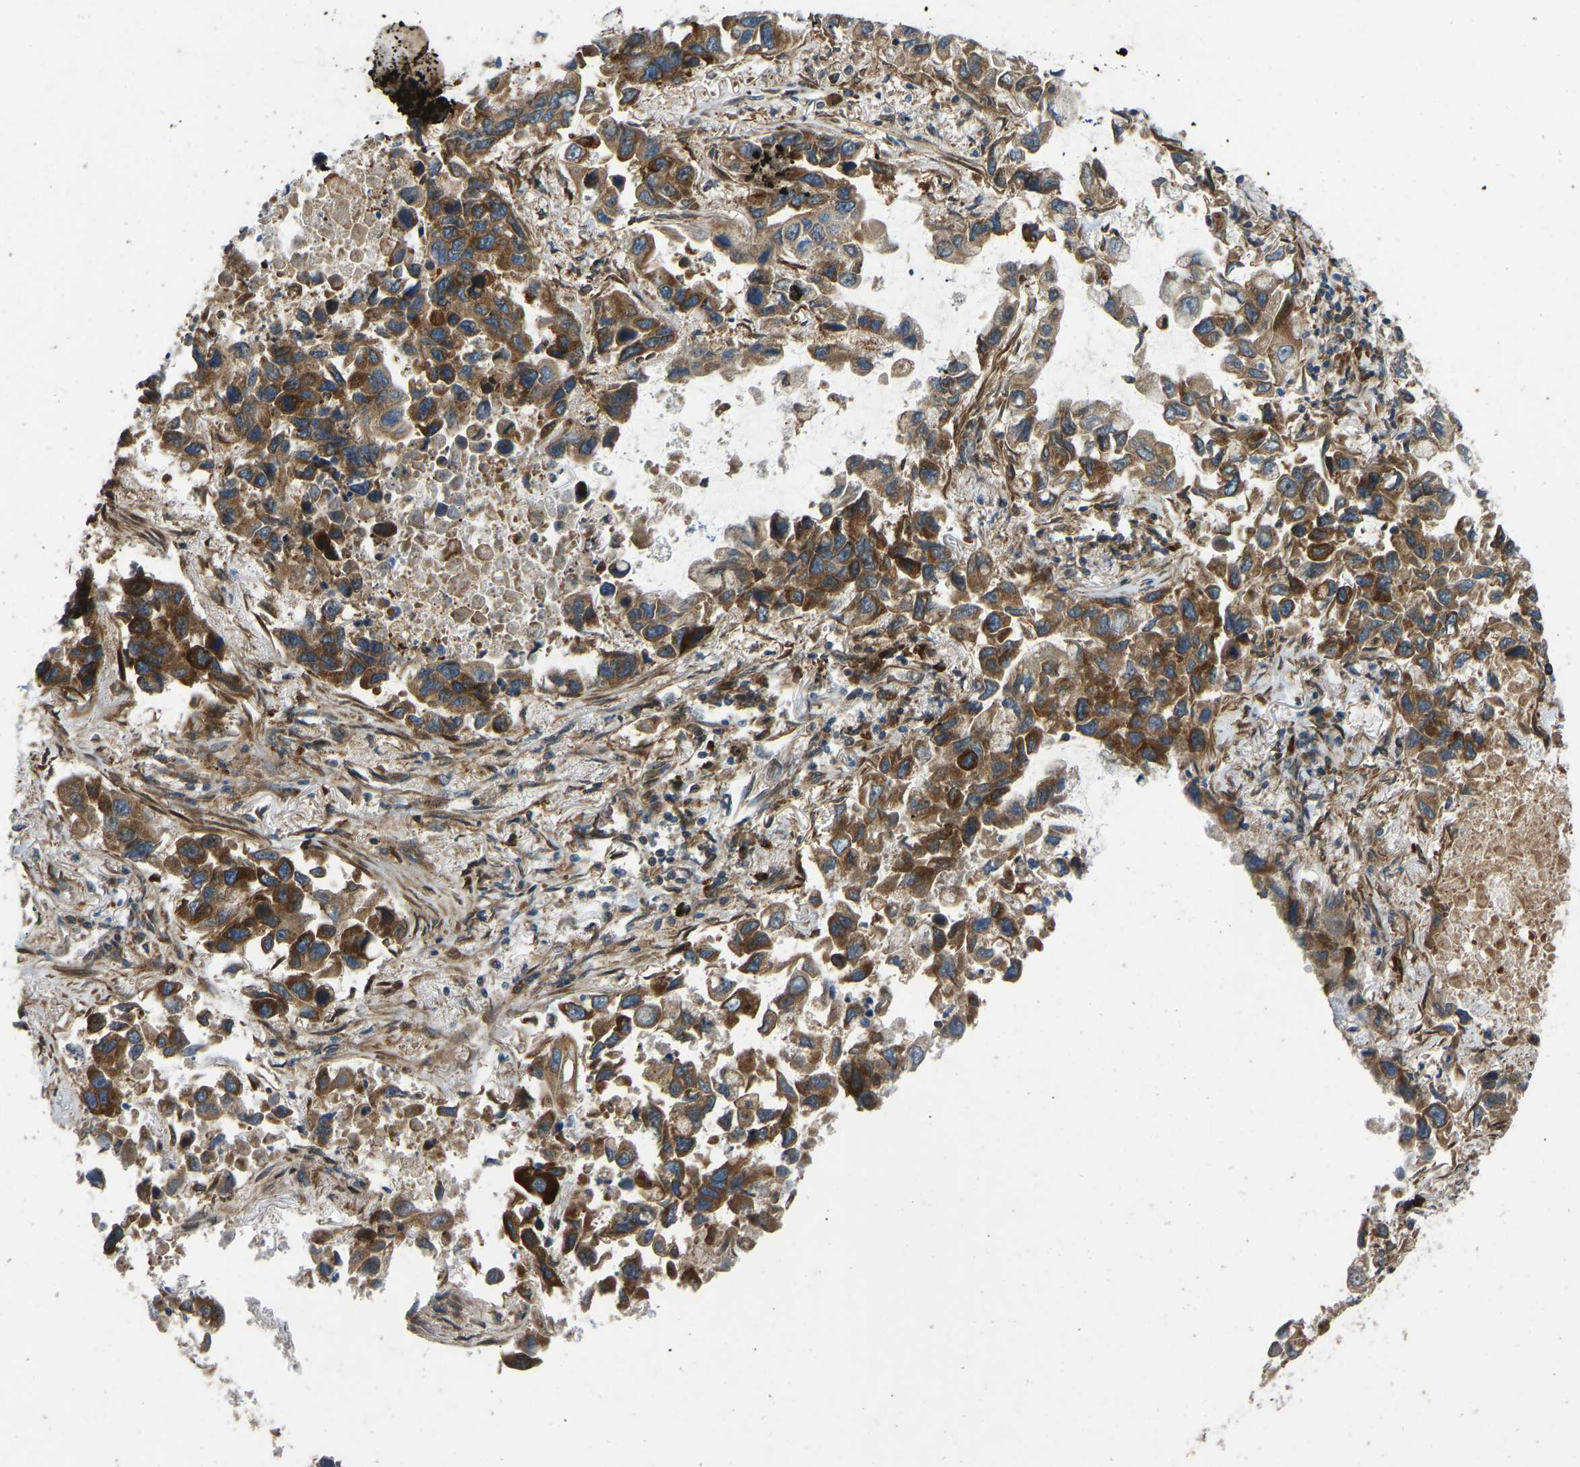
{"staining": {"intensity": "strong", "quantity": ">75%", "location": "cytoplasmic/membranous"}, "tissue": "lung cancer", "cell_type": "Tumor cells", "image_type": "cancer", "snomed": [{"axis": "morphology", "description": "Adenocarcinoma, NOS"}, {"axis": "topography", "description": "Lung"}], "caption": "This histopathology image demonstrates immunohistochemistry staining of lung cancer (adenocarcinoma), with high strong cytoplasmic/membranous staining in approximately >75% of tumor cells.", "gene": "OS9", "patient": {"sex": "male", "age": 64}}